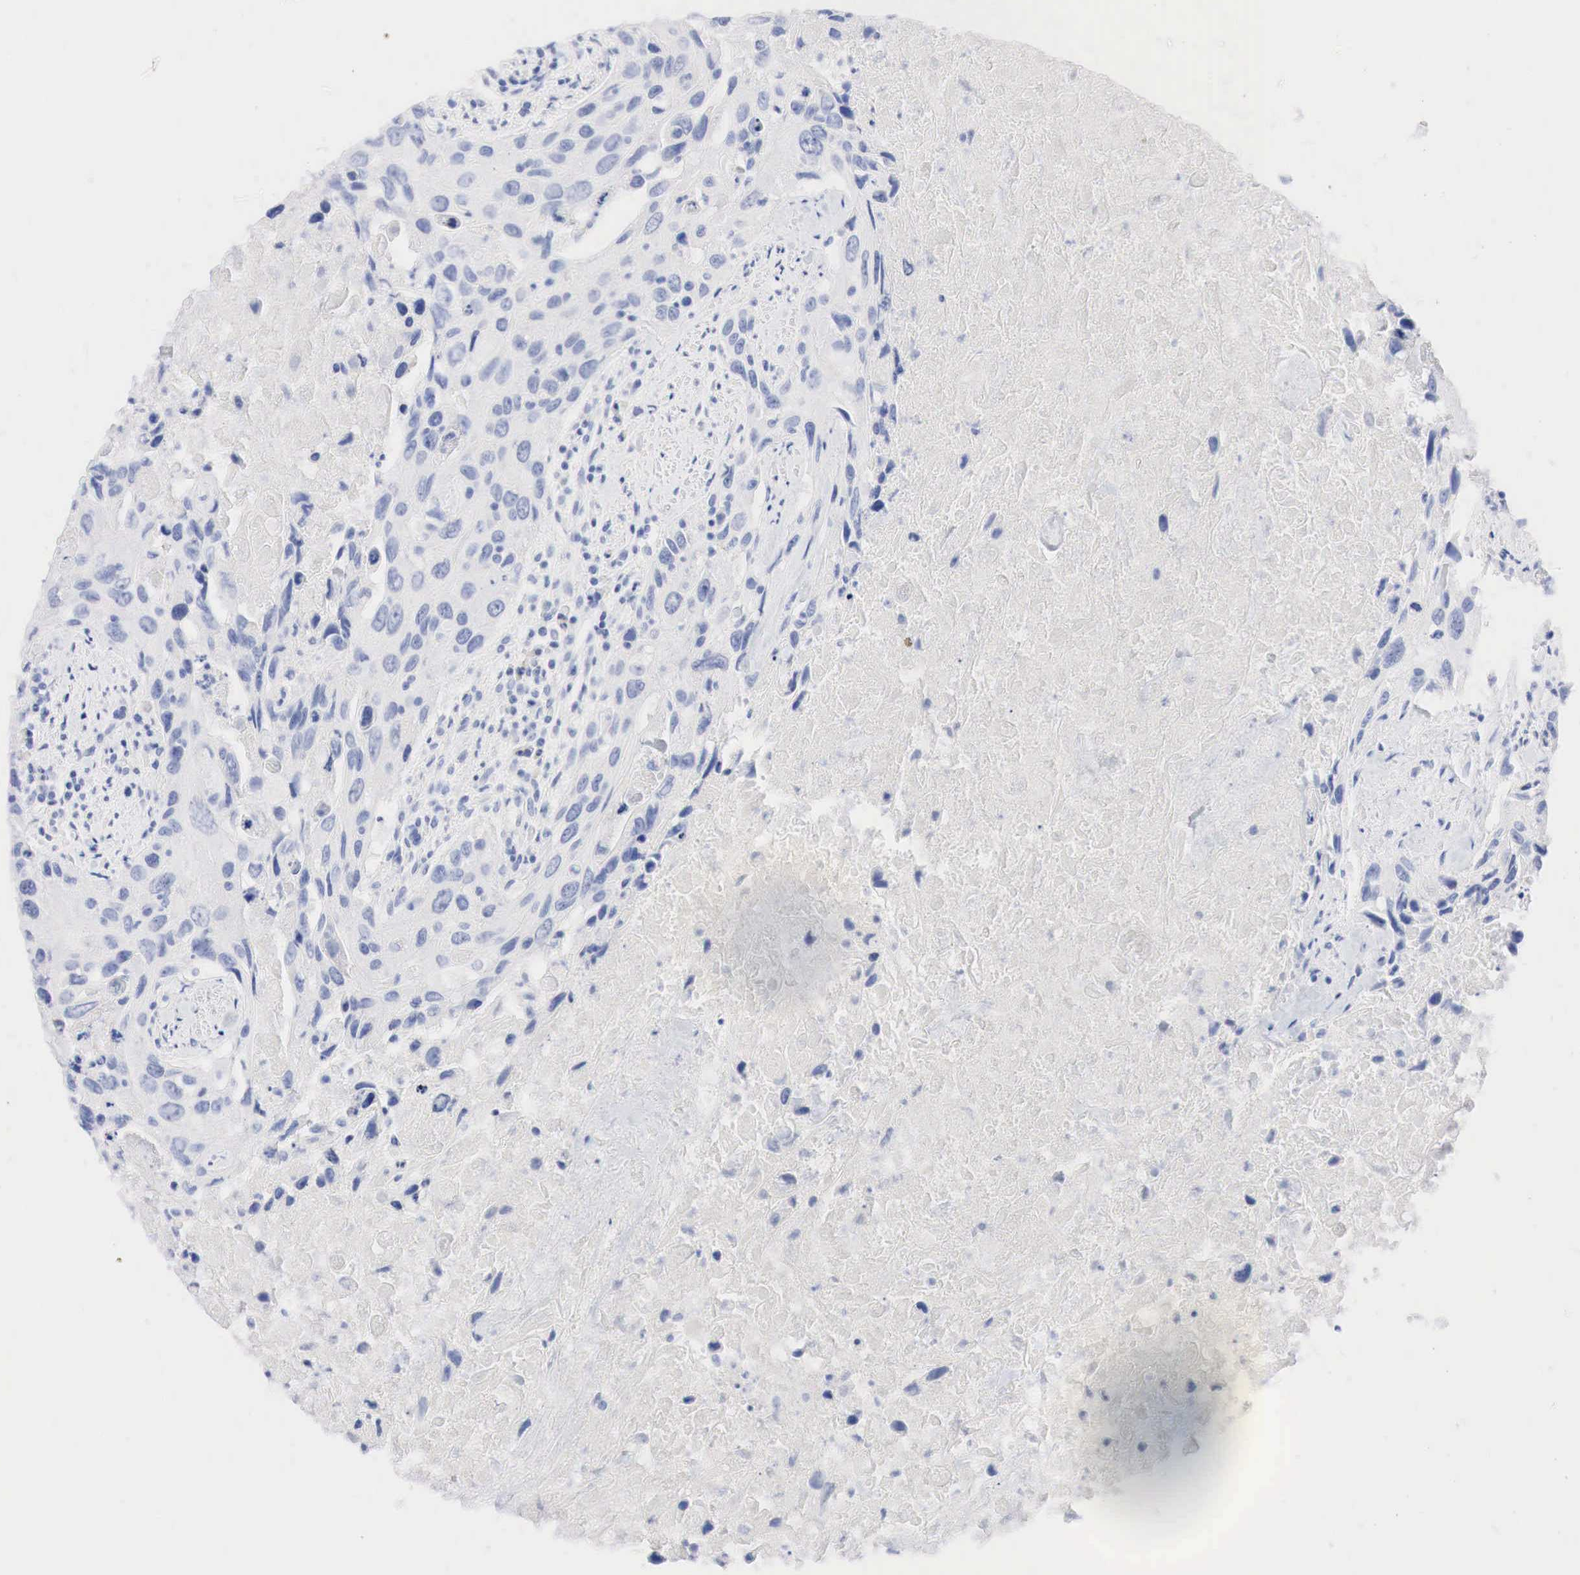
{"staining": {"intensity": "negative", "quantity": "none", "location": "none"}, "tissue": "urothelial cancer", "cell_type": "Tumor cells", "image_type": "cancer", "snomed": [{"axis": "morphology", "description": "Urothelial carcinoma, High grade"}, {"axis": "topography", "description": "Urinary bladder"}], "caption": "A high-resolution histopathology image shows IHC staining of high-grade urothelial carcinoma, which reveals no significant expression in tumor cells.", "gene": "NKX2-1", "patient": {"sex": "male", "age": 71}}